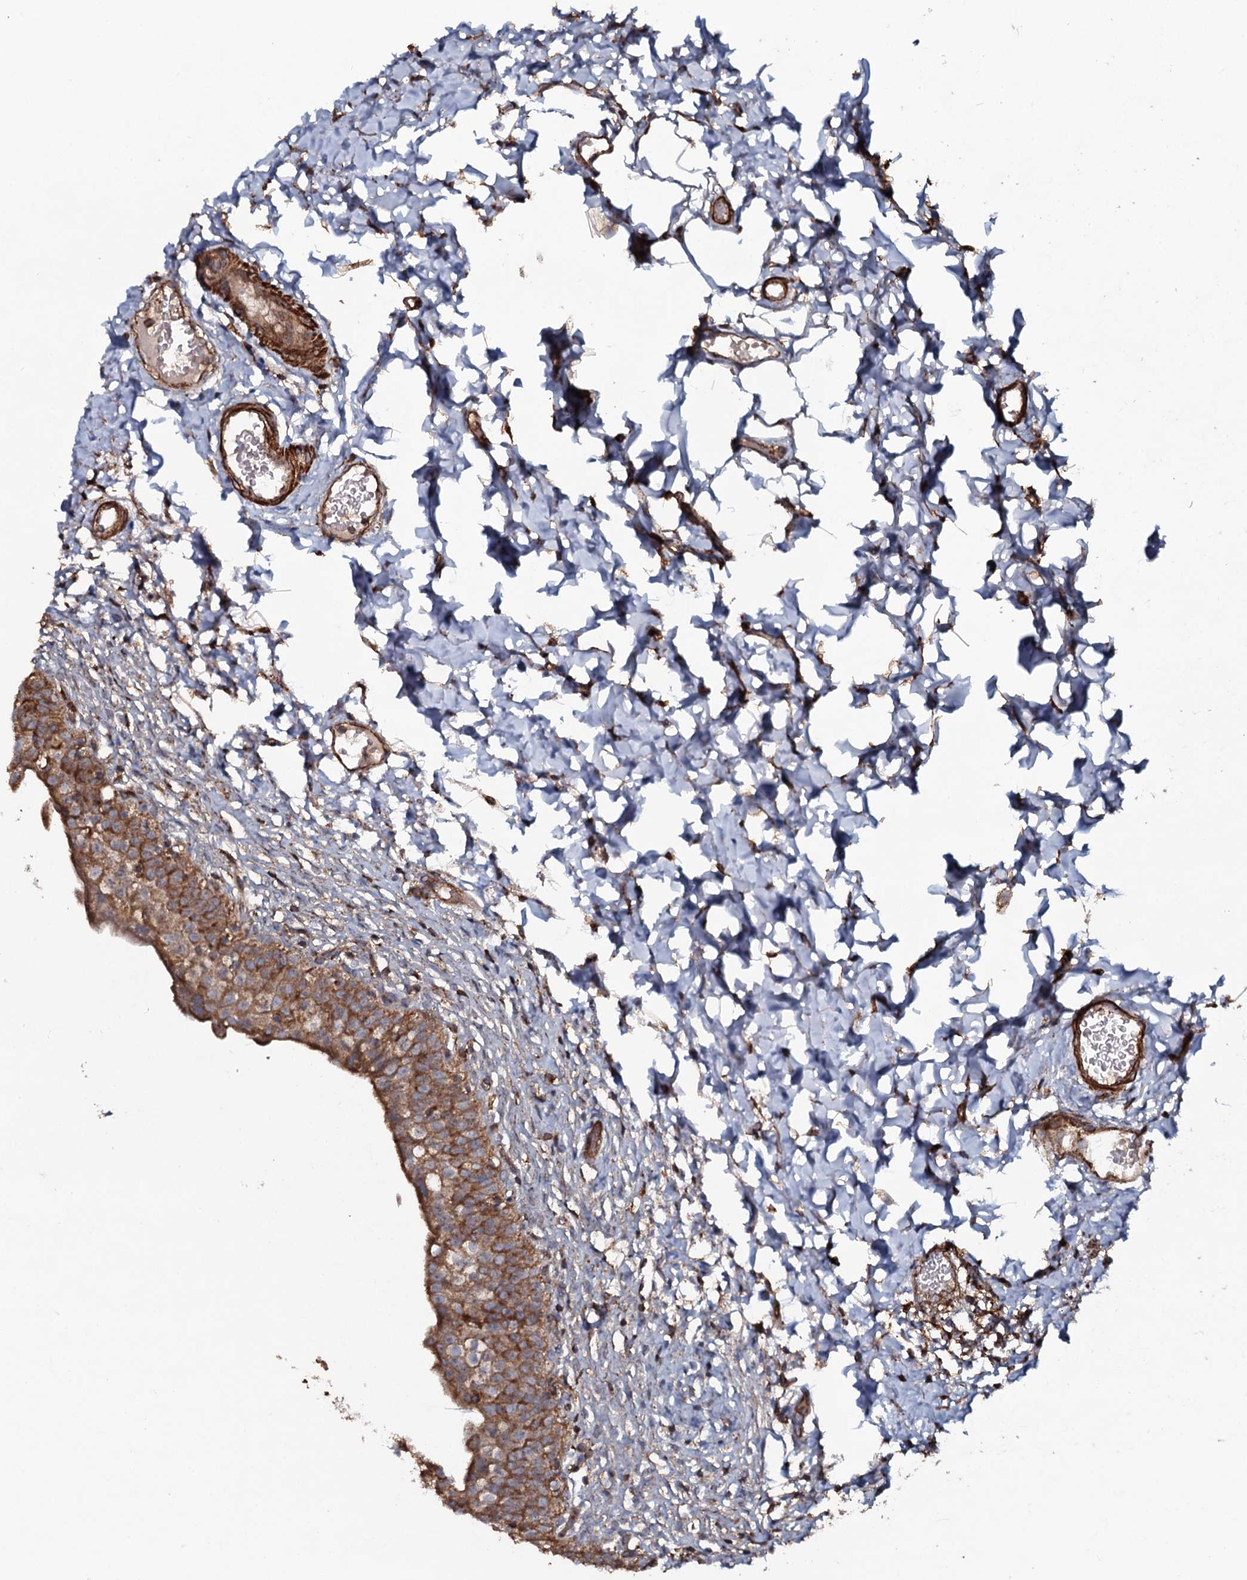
{"staining": {"intensity": "moderate", "quantity": ">75%", "location": "cytoplasmic/membranous"}, "tissue": "urinary bladder", "cell_type": "Urothelial cells", "image_type": "normal", "snomed": [{"axis": "morphology", "description": "Normal tissue, NOS"}, {"axis": "topography", "description": "Urinary bladder"}], "caption": "Urothelial cells reveal medium levels of moderate cytoplasmic/membranous staining in approximately >75% of cells in unremarkable human urinary bladder. (DAB IHC with brightfield microscopy, high magnification).", "gene": "VWA8", "patient": {"sex": "male", "age": 55}}